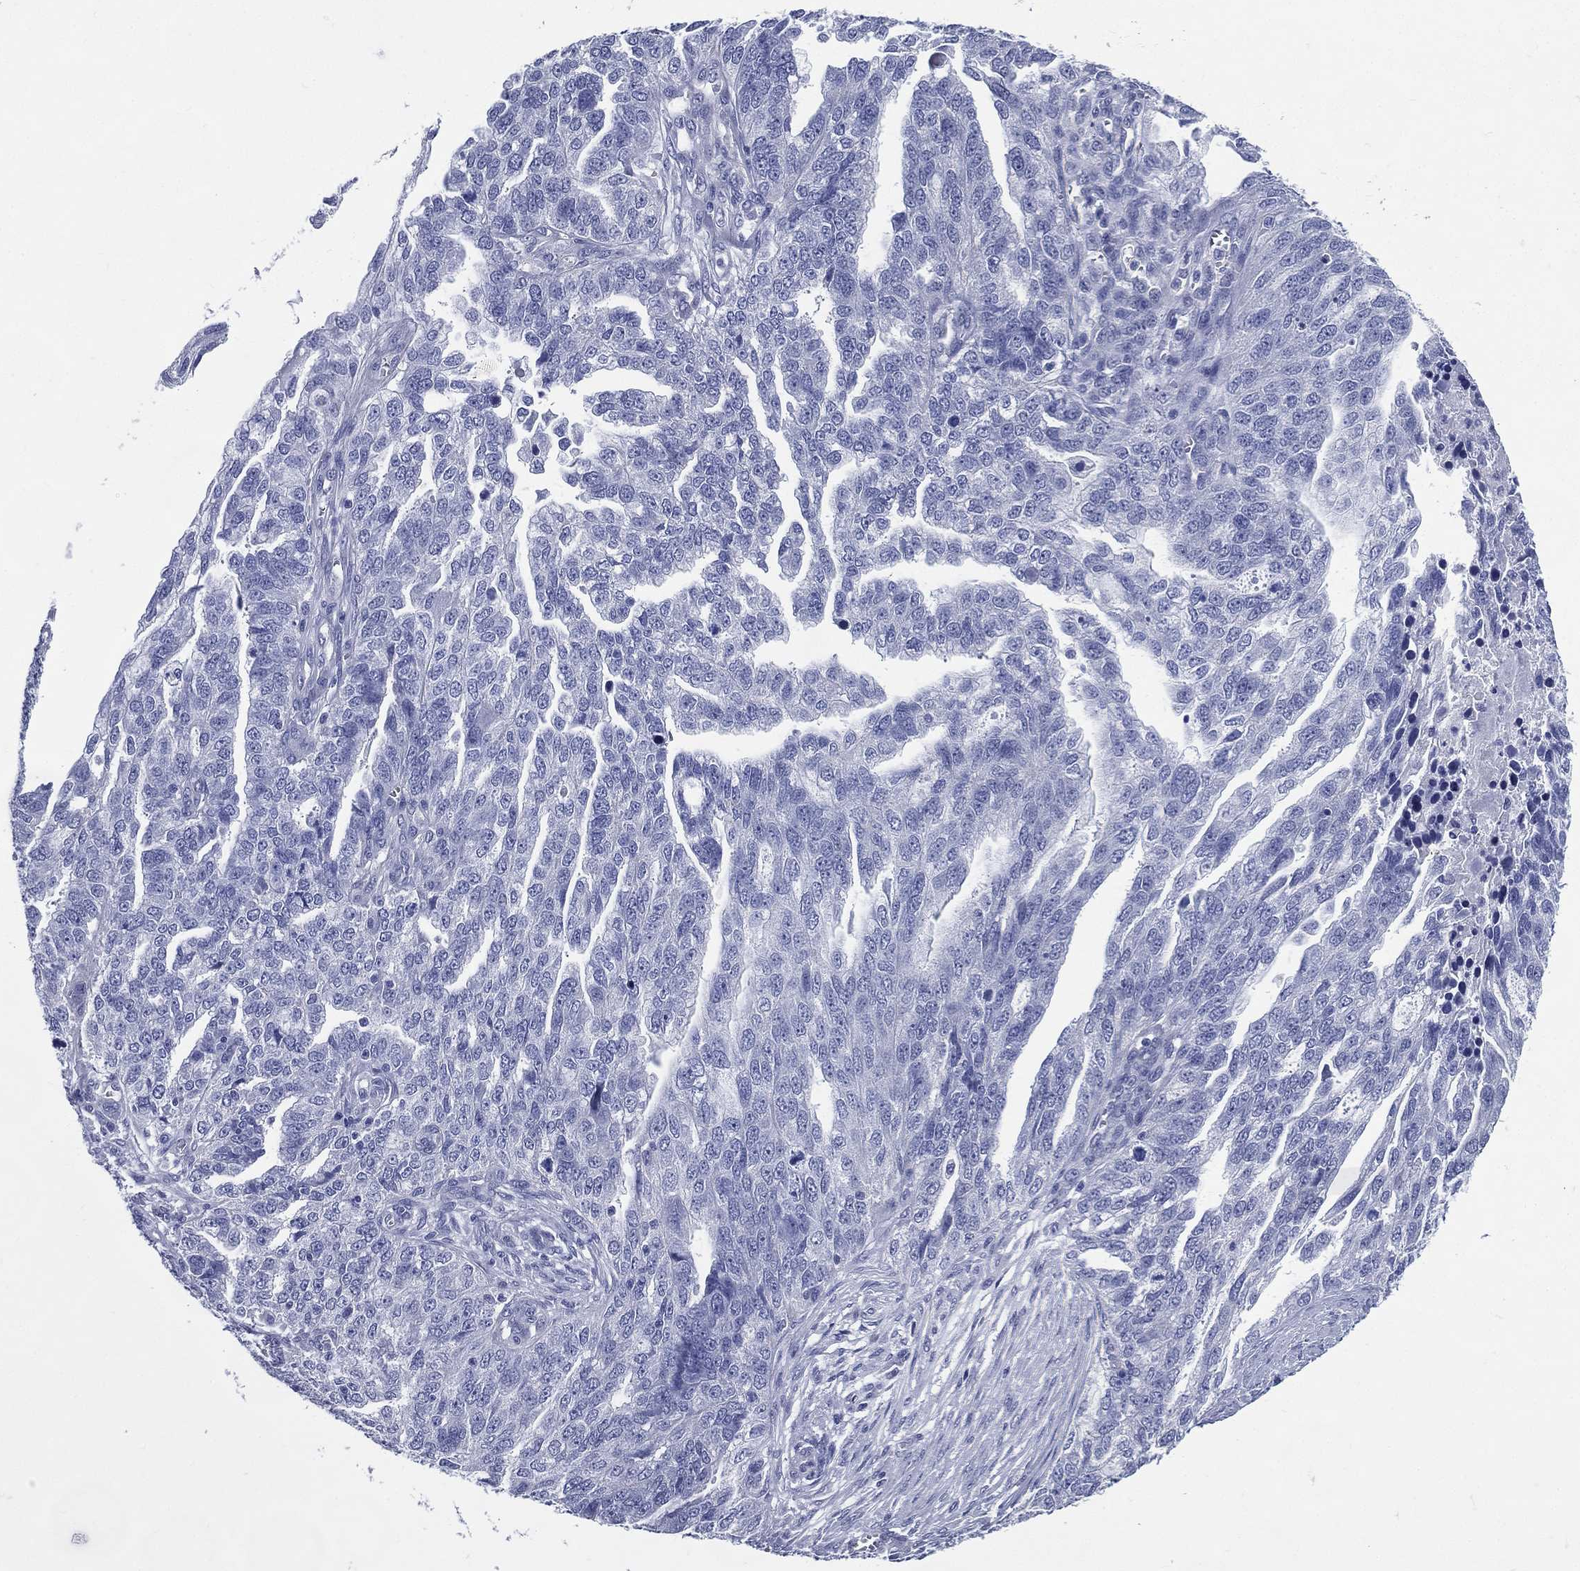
{"staining": {"intensity": "negative", "quantity": "none", "location": "none"}, "tissue": "ovarian cancer", "cell_type": "Tumor cells", "image_type": "cancer", "snomed": [{"axis": "morphology", "description": "Cystadenocarcinoma, serous, NOS"}, {"axis": "topography", "description": "Ovary"}], "caption": "Image shows no protein expression in tumor cells of ovarian cancer (serous cystadenocarcinoma) tissue.", "gene": "DPYS", "patient": {"sex": "female", "age": 51}}